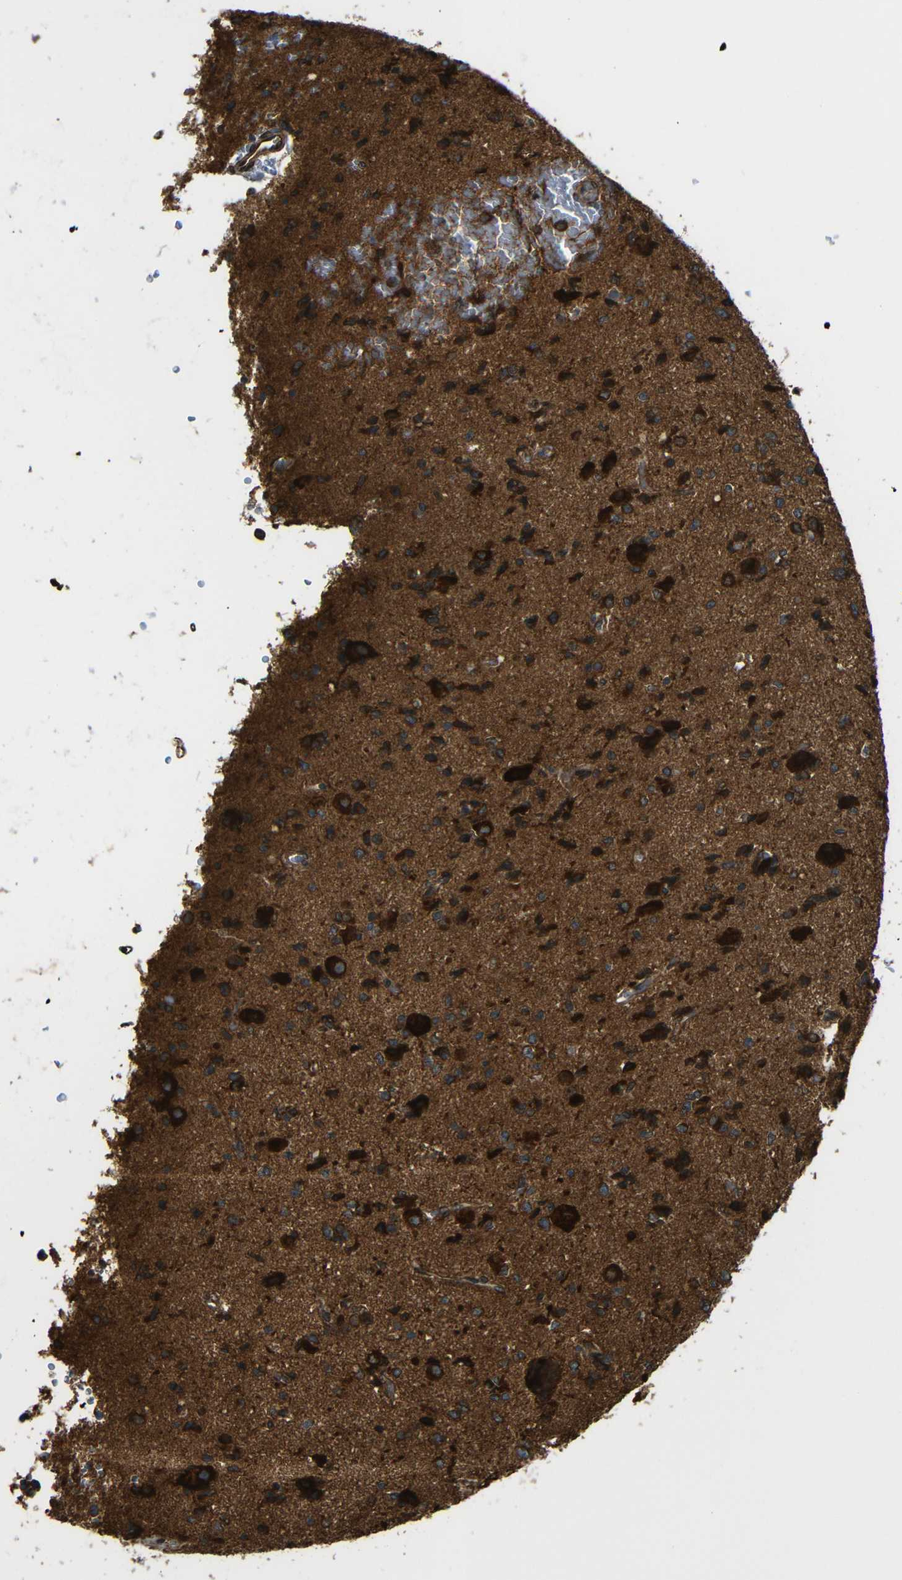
{"staining": {"intensity": "strong", "quantity": ">75%", "location": "cytoplasmic/membranous"}, "tissue": "glioma", "cell_type": "Tumor cells", "image_type": "cancer", "snomed": [{"axis": "morphology", "description": "Glioma, malignant, High grade"}, {"axis": "topography", "description": "pancreas cauda"}], "caption": "The image reveals immunohistochemical staining of glioma. There is strong cytoplasmic/membranous expression is identified in approximately >75% of tumor cells. The protein of interest is shown in brown color, while the nuclei are stained blue.", "gene": "VAPB", "patient": {"sex": "male", "age": 60}}